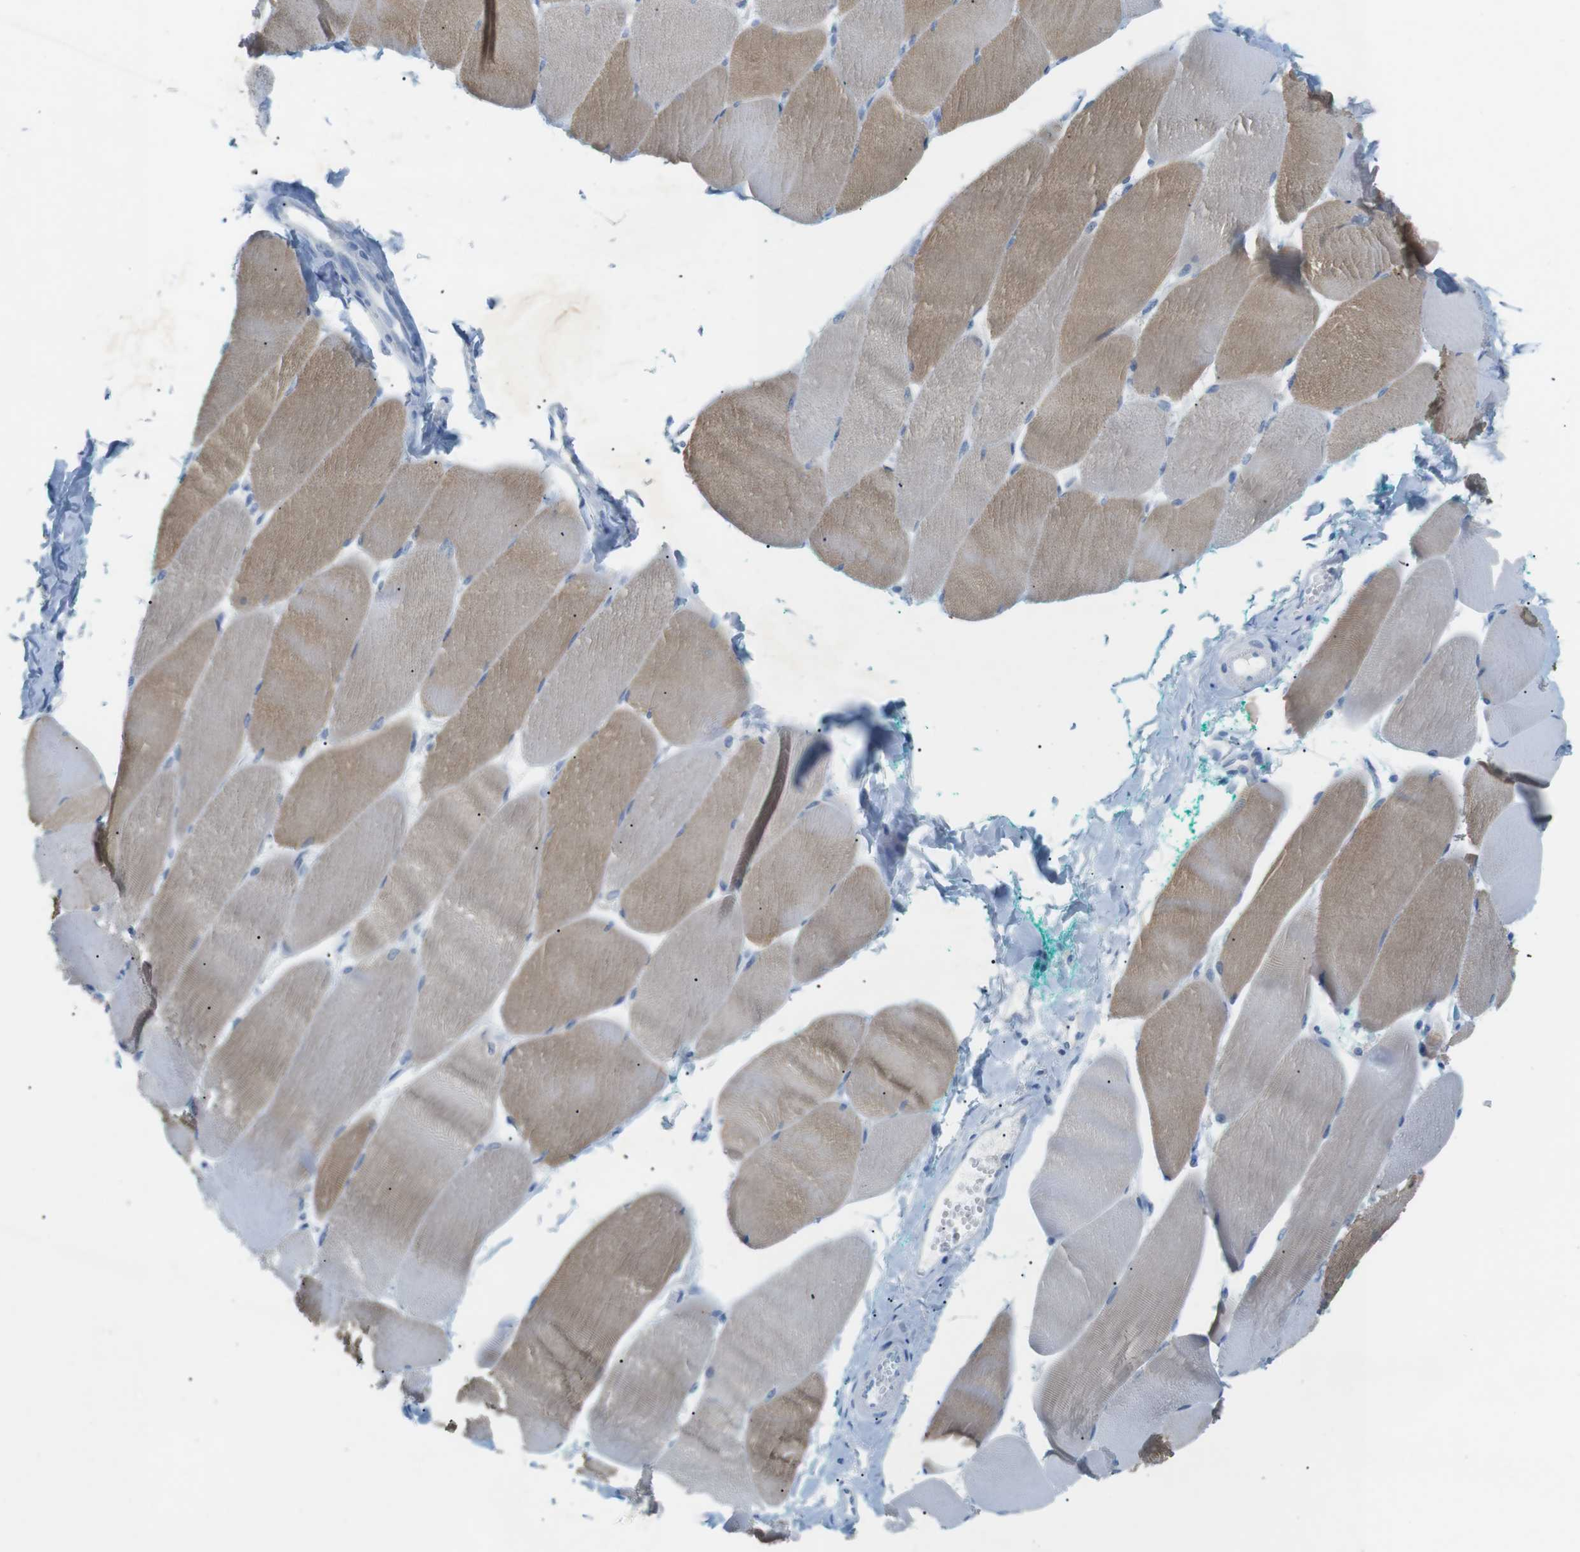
{"staining": {"intensity": "moderate", "quantity": "25%-75%", "location": "cytoplasmic/membranous"}, "tissue": "skeletal muscle", "cell_type": "Myocytes", "image_type": "normal", "snomed": [{"axis": "morphology", "description": "Normal tissue, NOS"}, {"axis": "morphology", "description": "Squamous cell carcinoma, NOS"}, {"axis": "topography", "description": "Skeletal muscle"}], "caption": "A histopathology image showing moderate cytoplasmic/membranous positivity in about 25%-75% of myocytes in benign skeletal muscle, as visualized by brown immunohistochemical staining.", "gene": "SALL4", "patient": {"sex": "male", "age": 51}}